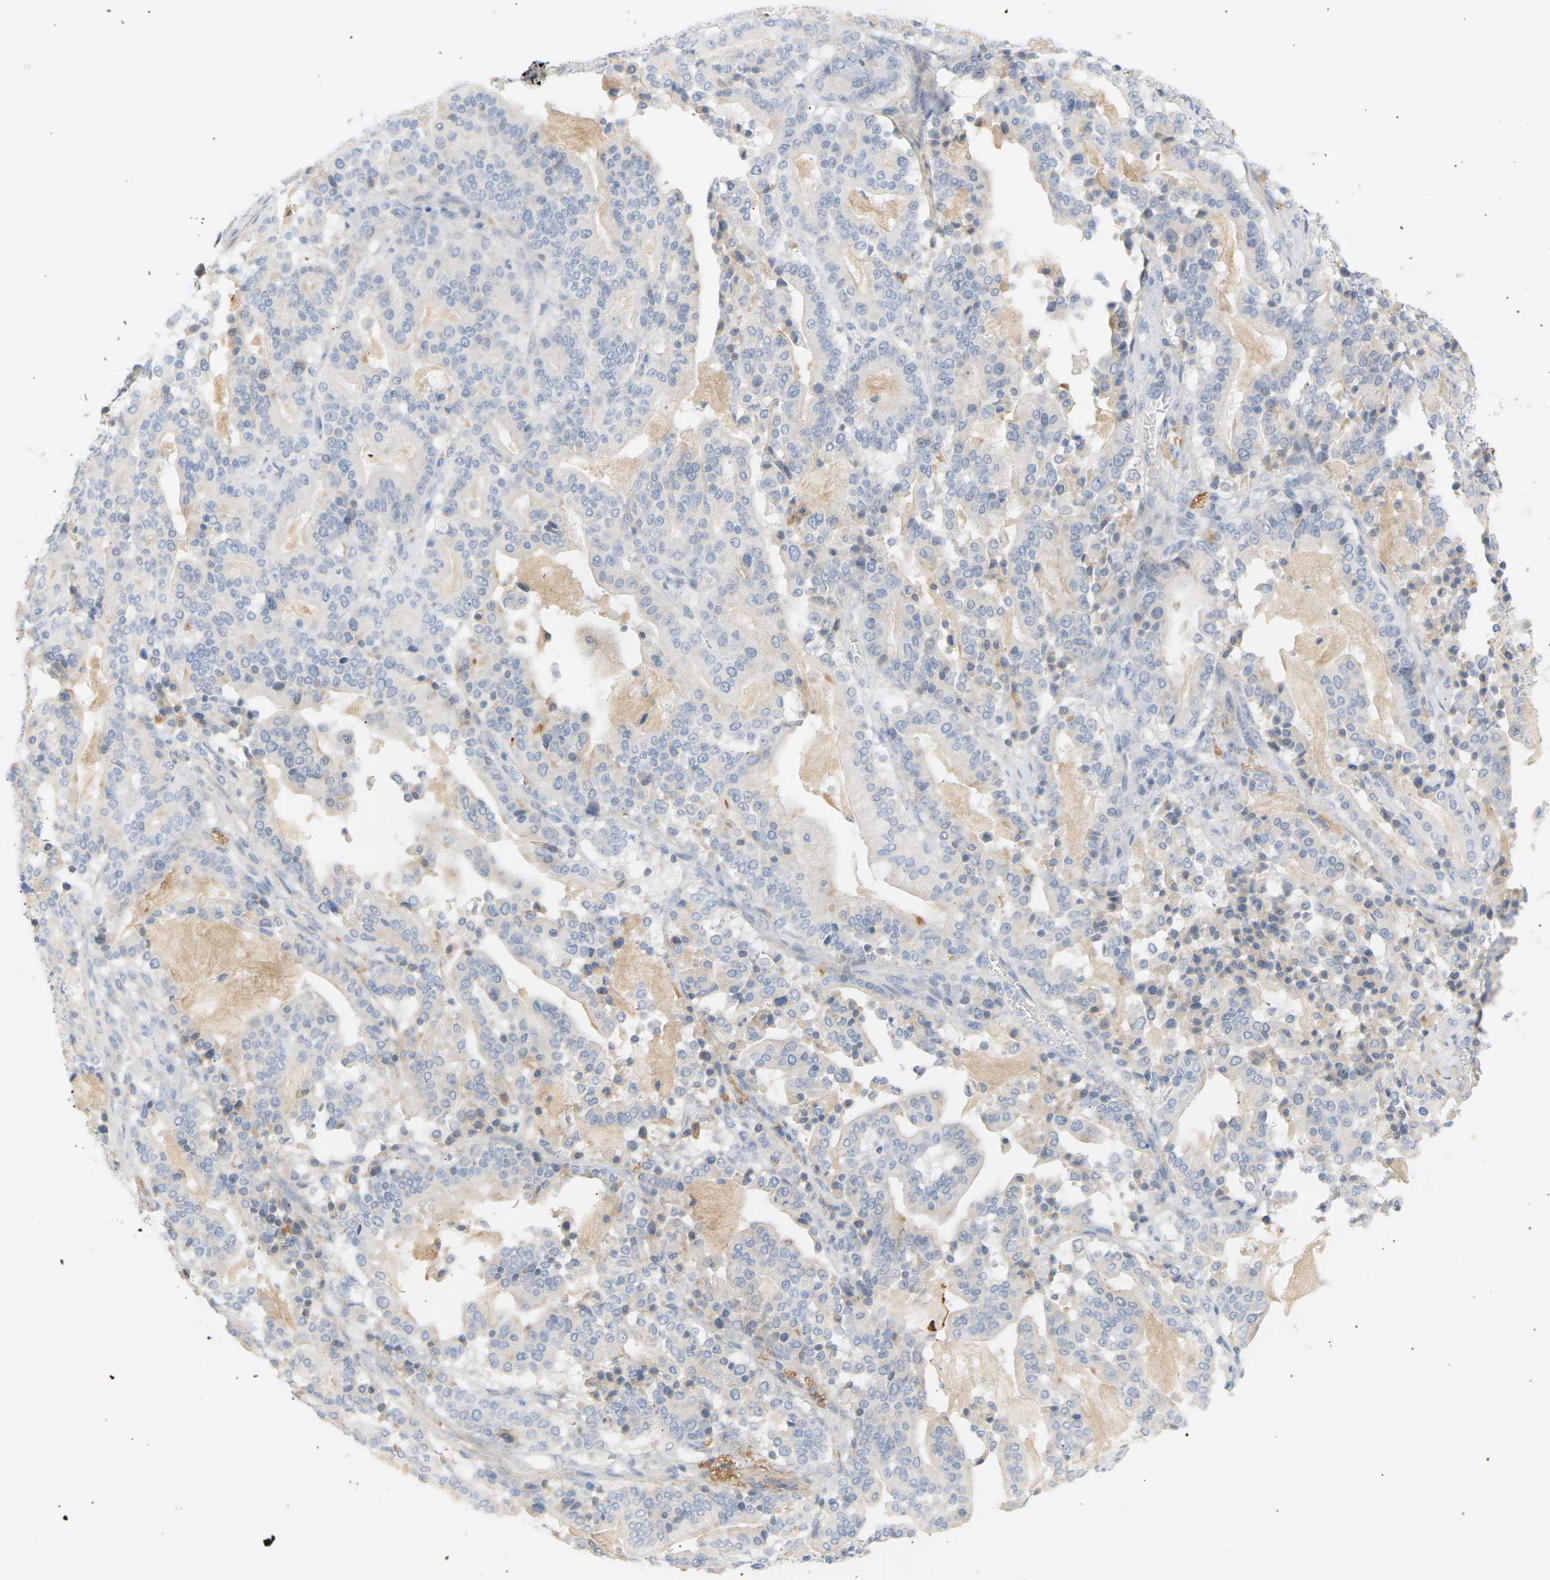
{"staining": {"intensity": "negative", "quantity": "none", "location": "none"}, "tissue": "pancreatic cancer", "cell_type": "Tumor cells", "image_type": "cancer", "snomed": [{"axis": "morphology", "description": "Adenocarcinoma, NOS"}, {"axis": "topography", "description": "Pancreas"}], "caption": "An IHC micrograph of adenocarcinoma (pancreatic) is shown. There is no staining in tumor cells of adenocarcinoma (pancreatic).", "gene": "CLU", "patient": {"sex": "male", "age": 63}}